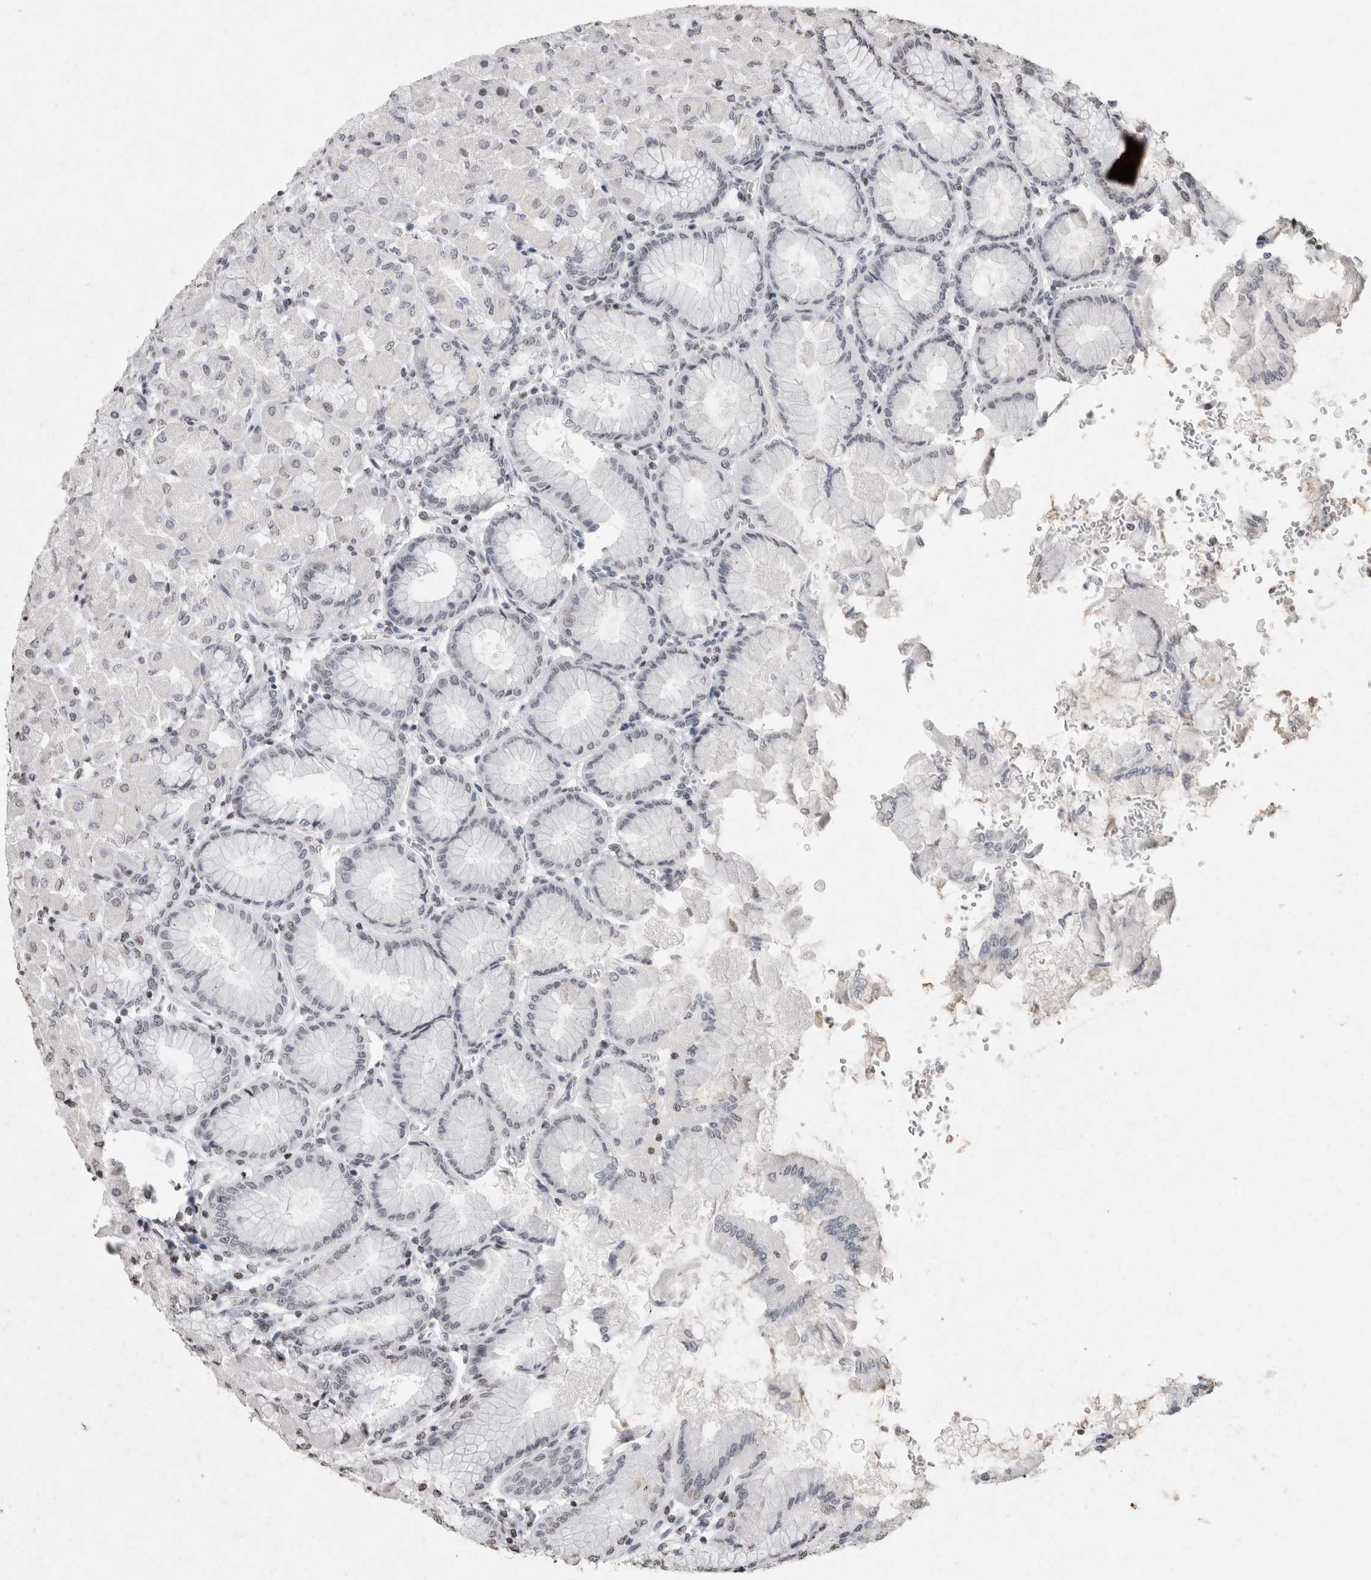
{"staining": {"intensity": "weak", "quantity": "25%-75%", "location": "nuclear"}, "tissue": "stomach", "cell_type": "Glandular cells", "image_type": "normal", "snomed": [{"axis": "morphology", "description": "Normal tissue, NOS"}, {"axis": "topography", "description": "Stomach, upper"}], "caption": "A histopathology image of stomach stained for a protein shows weak nuclear brown staining in glandular cells.", "gene": "CNTN1", "patient": {"sex": "female", "age": 56}}